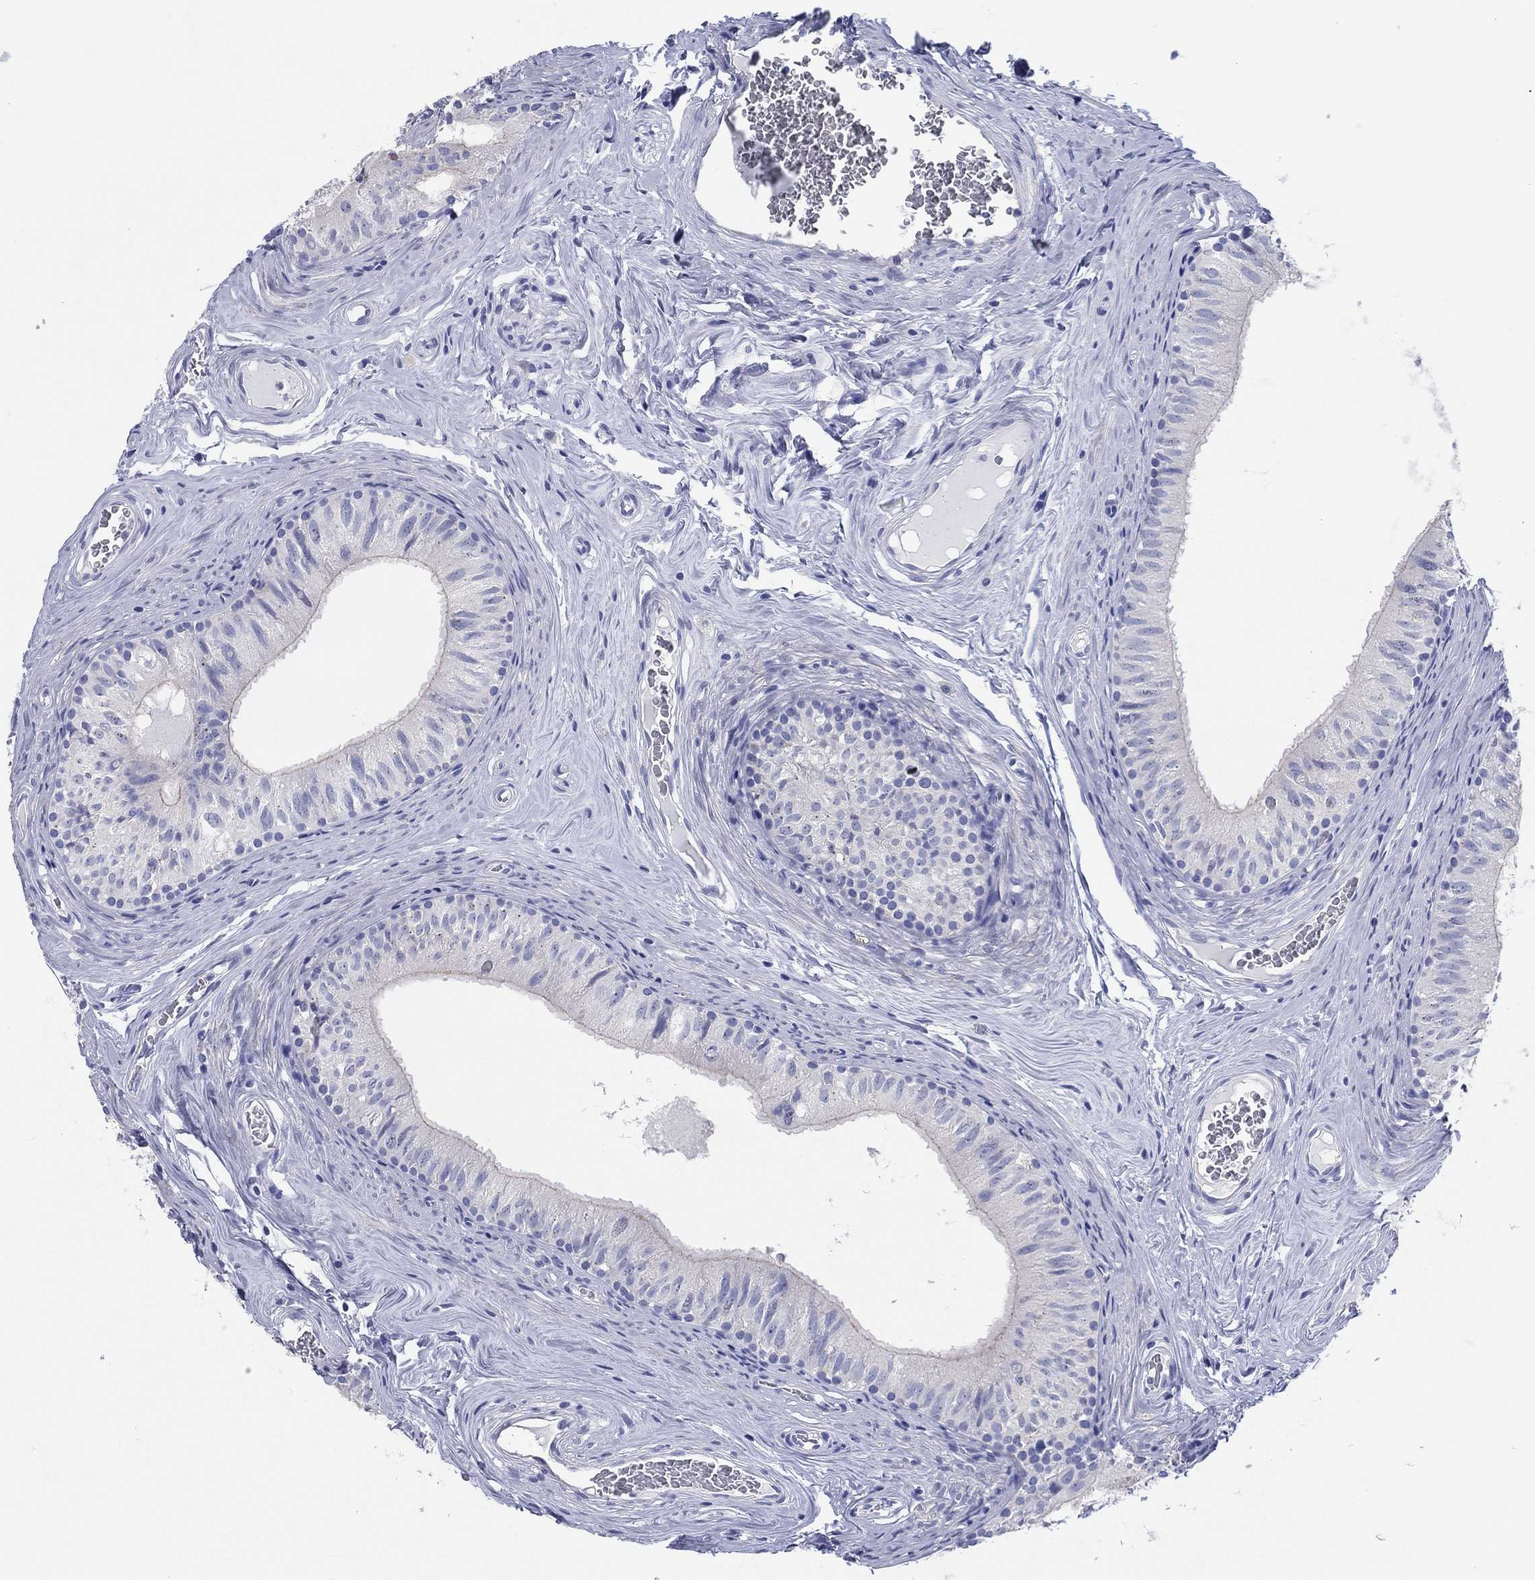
{"staining": {"intensity": "negative", "quantity": "none", "location": "none"}, "tissue": "epididymis", "cell_type": "Glandular cells", "image_type": "normal", "snomed": [{"axis": "morphology", "description": "Normal tissue, NOS"}, {"axis": "topography", "description": "Epididymis"}], "caption": "This is a photomicrograph of immunohistochemistry (IHC) staining of benign epididymis, which shows no expression in glandular cells. (DAB immunohistochemistry (IHC), high magnification).", "gene": "ERICH3", "patient": {"sex": "male", "age": 52}}